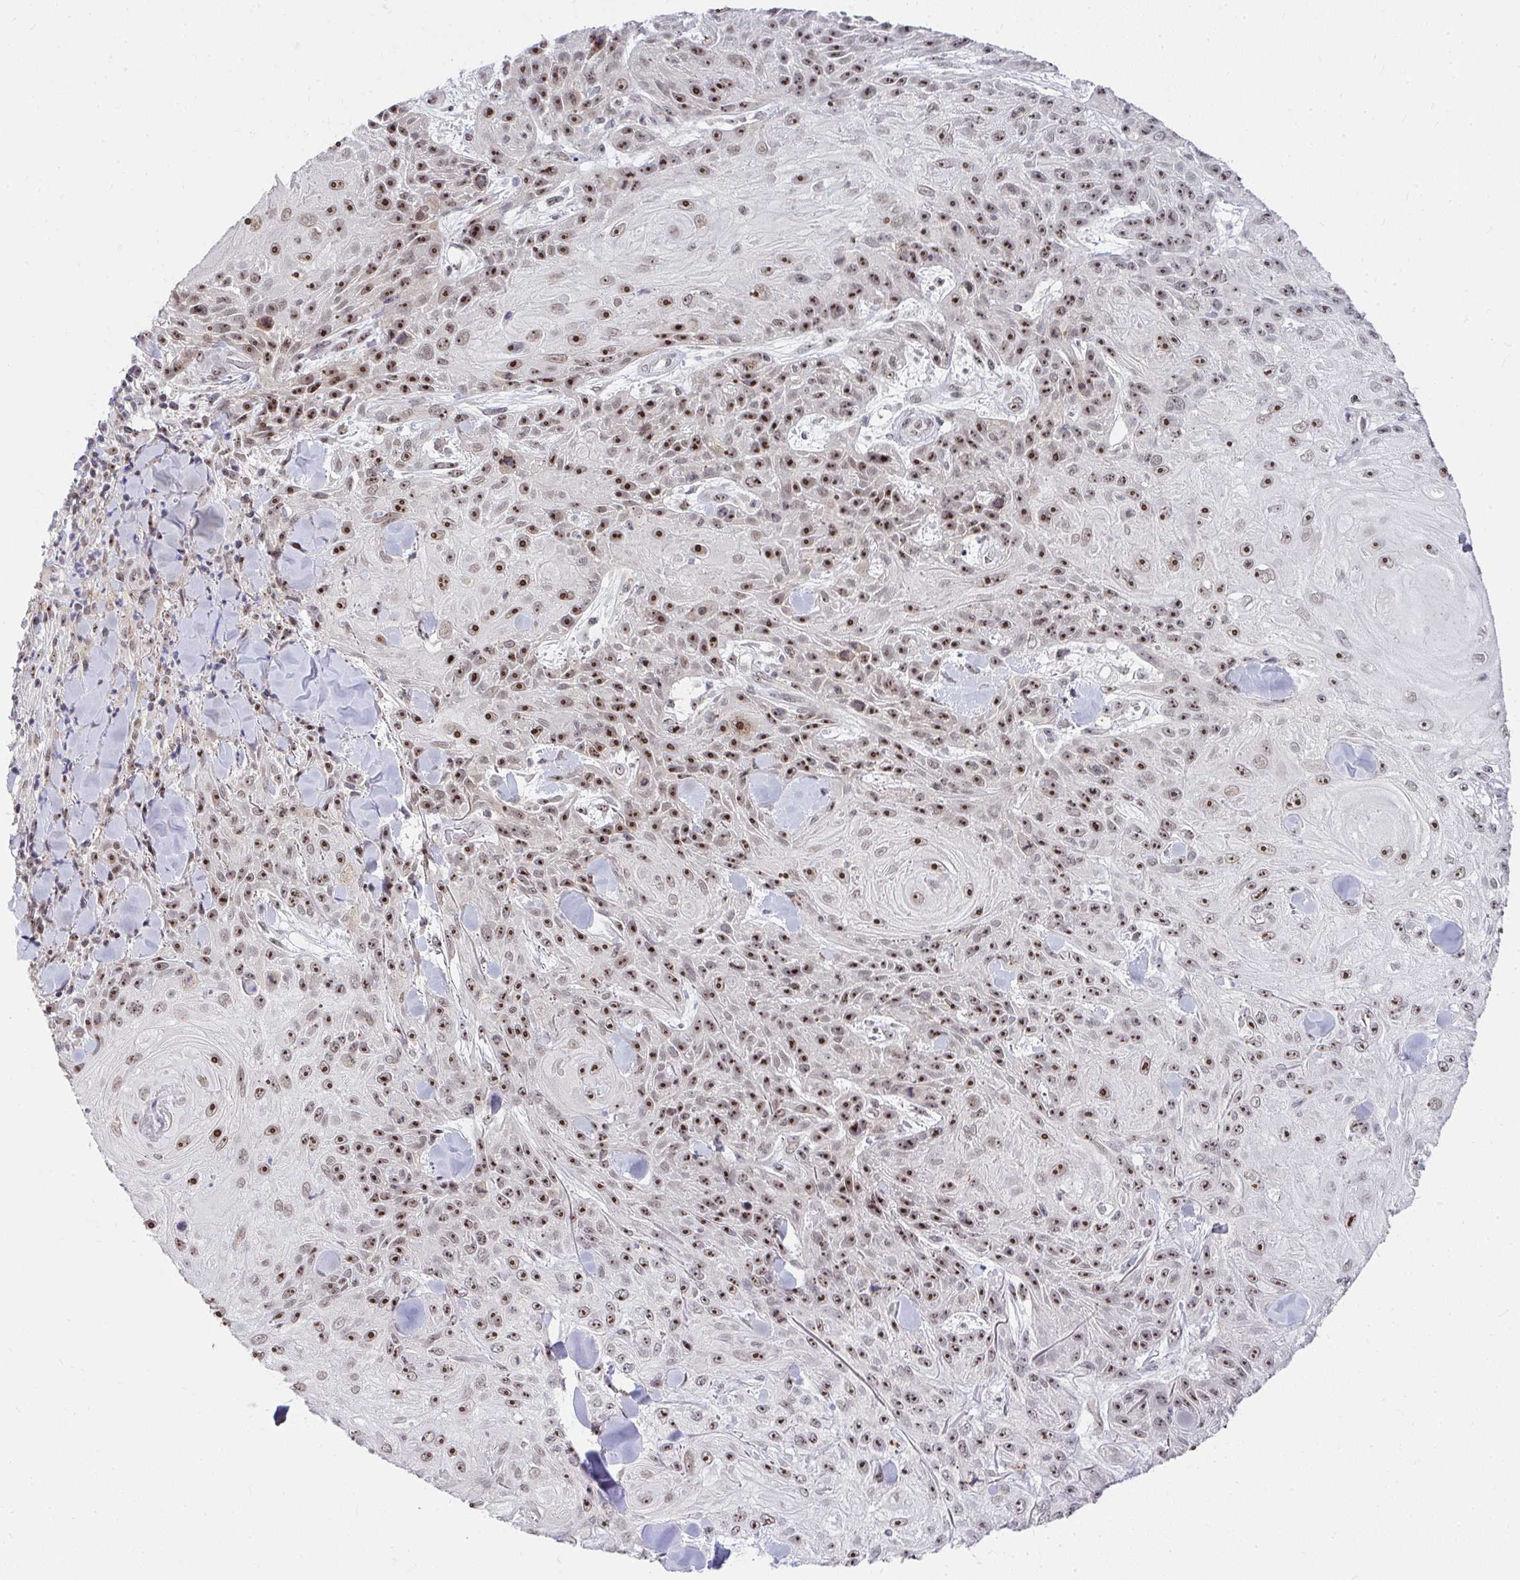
{"staining": {"intensity": "strong", "quantity": "25%-75%", "location": "nuclear"}, "tissue": "skin cancer", "cell_type": "Tumor cells", "image_type": "cancer", "snomed": [{"axis": "morphology", "description": "Squamous cell carcinoma, NOS"}, {"axis": "topography", "description": "Skin"}], "caption": "Protein staining displays strong nuclear positivity in approximately 25%-75% of tumor cells in skin cancer.", "gene": "HIRA", "patient": {"sex": "male", "age": 88}}